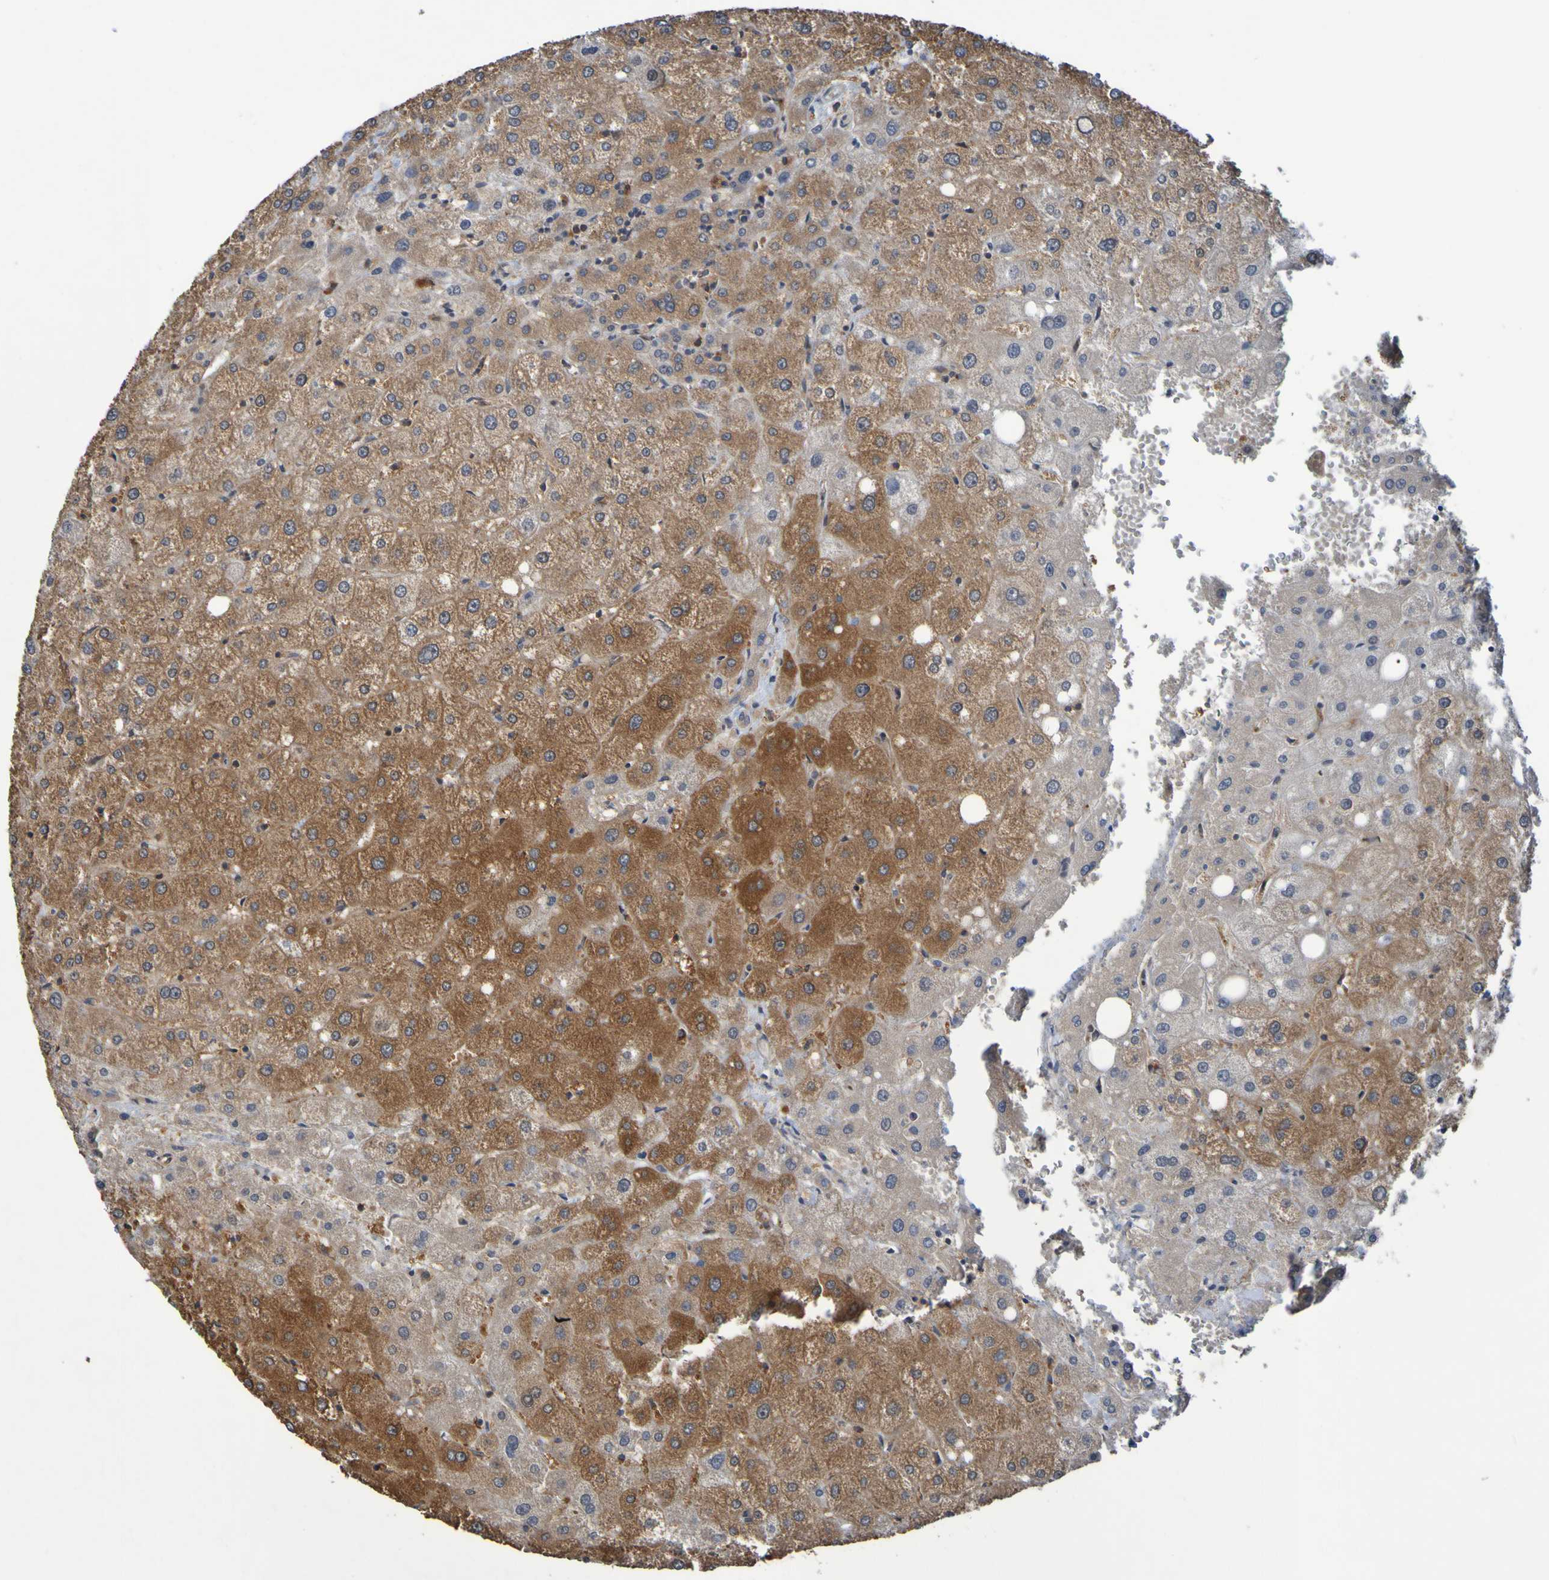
{"staining": {"intensity": "weak", "quantity": ">75%", "location": "cytoplasmic/membranous"}, "tissue": "liver", "cell_type": "Cholangiocytes", "image_type": "normal", "snomed": [{"axis": "morphology", "description": "Normal tissue, NOS"}, {"axis": "topography", "description": "Liver"}], "caption": "Liver was stained to show a protein in brown. There is low levels of weak cytoplasmic/membranous positivity in approximately >75% of cholangiocytes. (Brightfield microscopy of DAB IHC at high magnification).", "gene": "SDK1", "patient": {"sex": "male", "age": 73}}